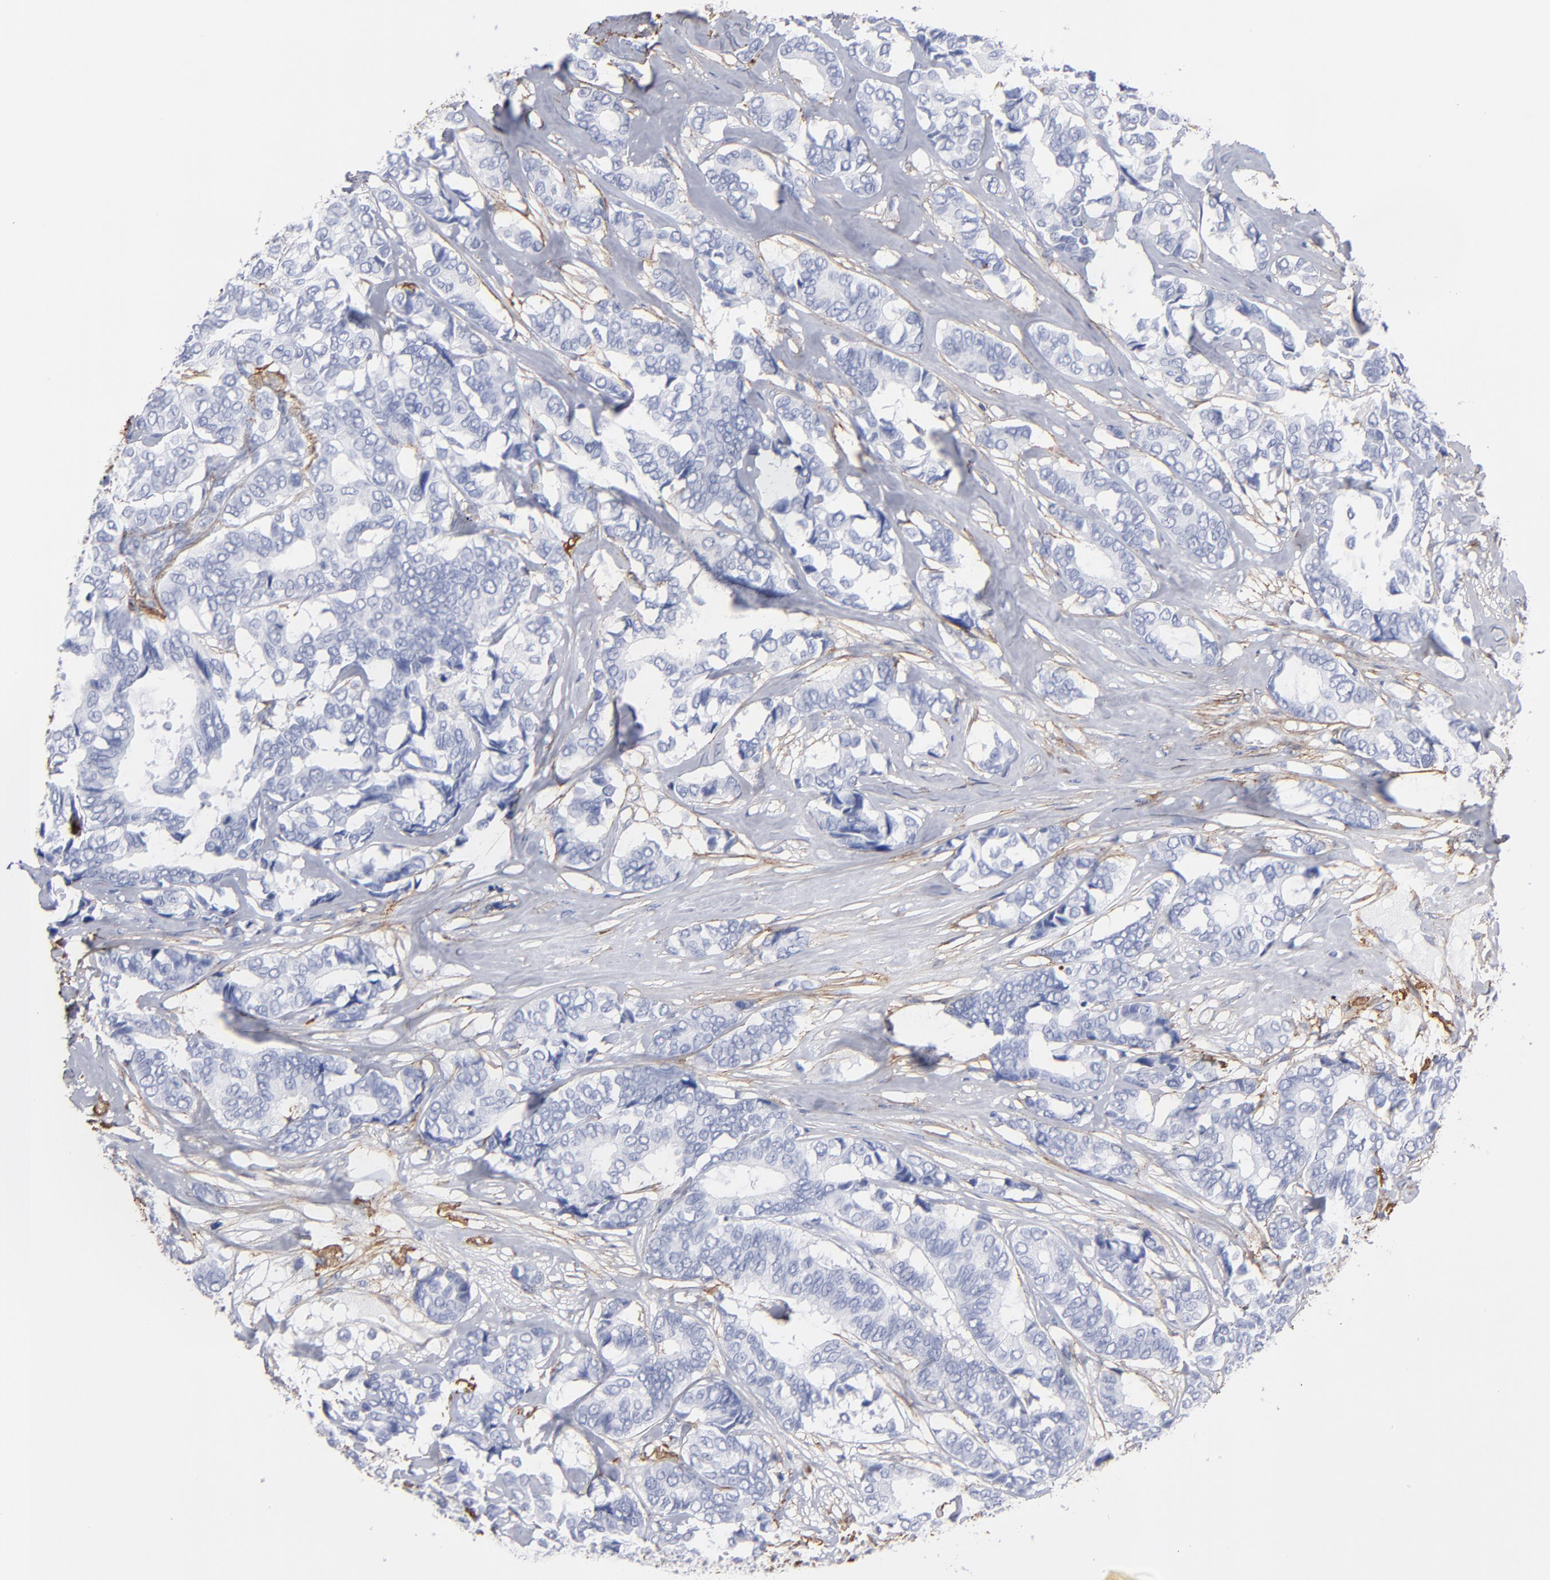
{"staining": {"intensity": "negative", "quantity": "none", "location": "none"}, "tissue": "breast cancer", "cell_type": "Tumor cells", "image_type": "cancer", "snomed": [{"axis": "morphology", "description": "Duct carcinoma"}, {"axis": "topography", "description": "Breast"}], "caption": "Immunohistochemistry (IHC) photomicrograph of neoplastic tissue: breast cancer (intraductal carcinoma) stained with DAB (3,3'-diaminobenzidine) demonstrates no significant protein positivity in tumor cells. (Immunohistochemistry, brightfield microscopy, high magnification).", "gene": "EMILIN1", "patient": {"sex": "female", "age": 87}}